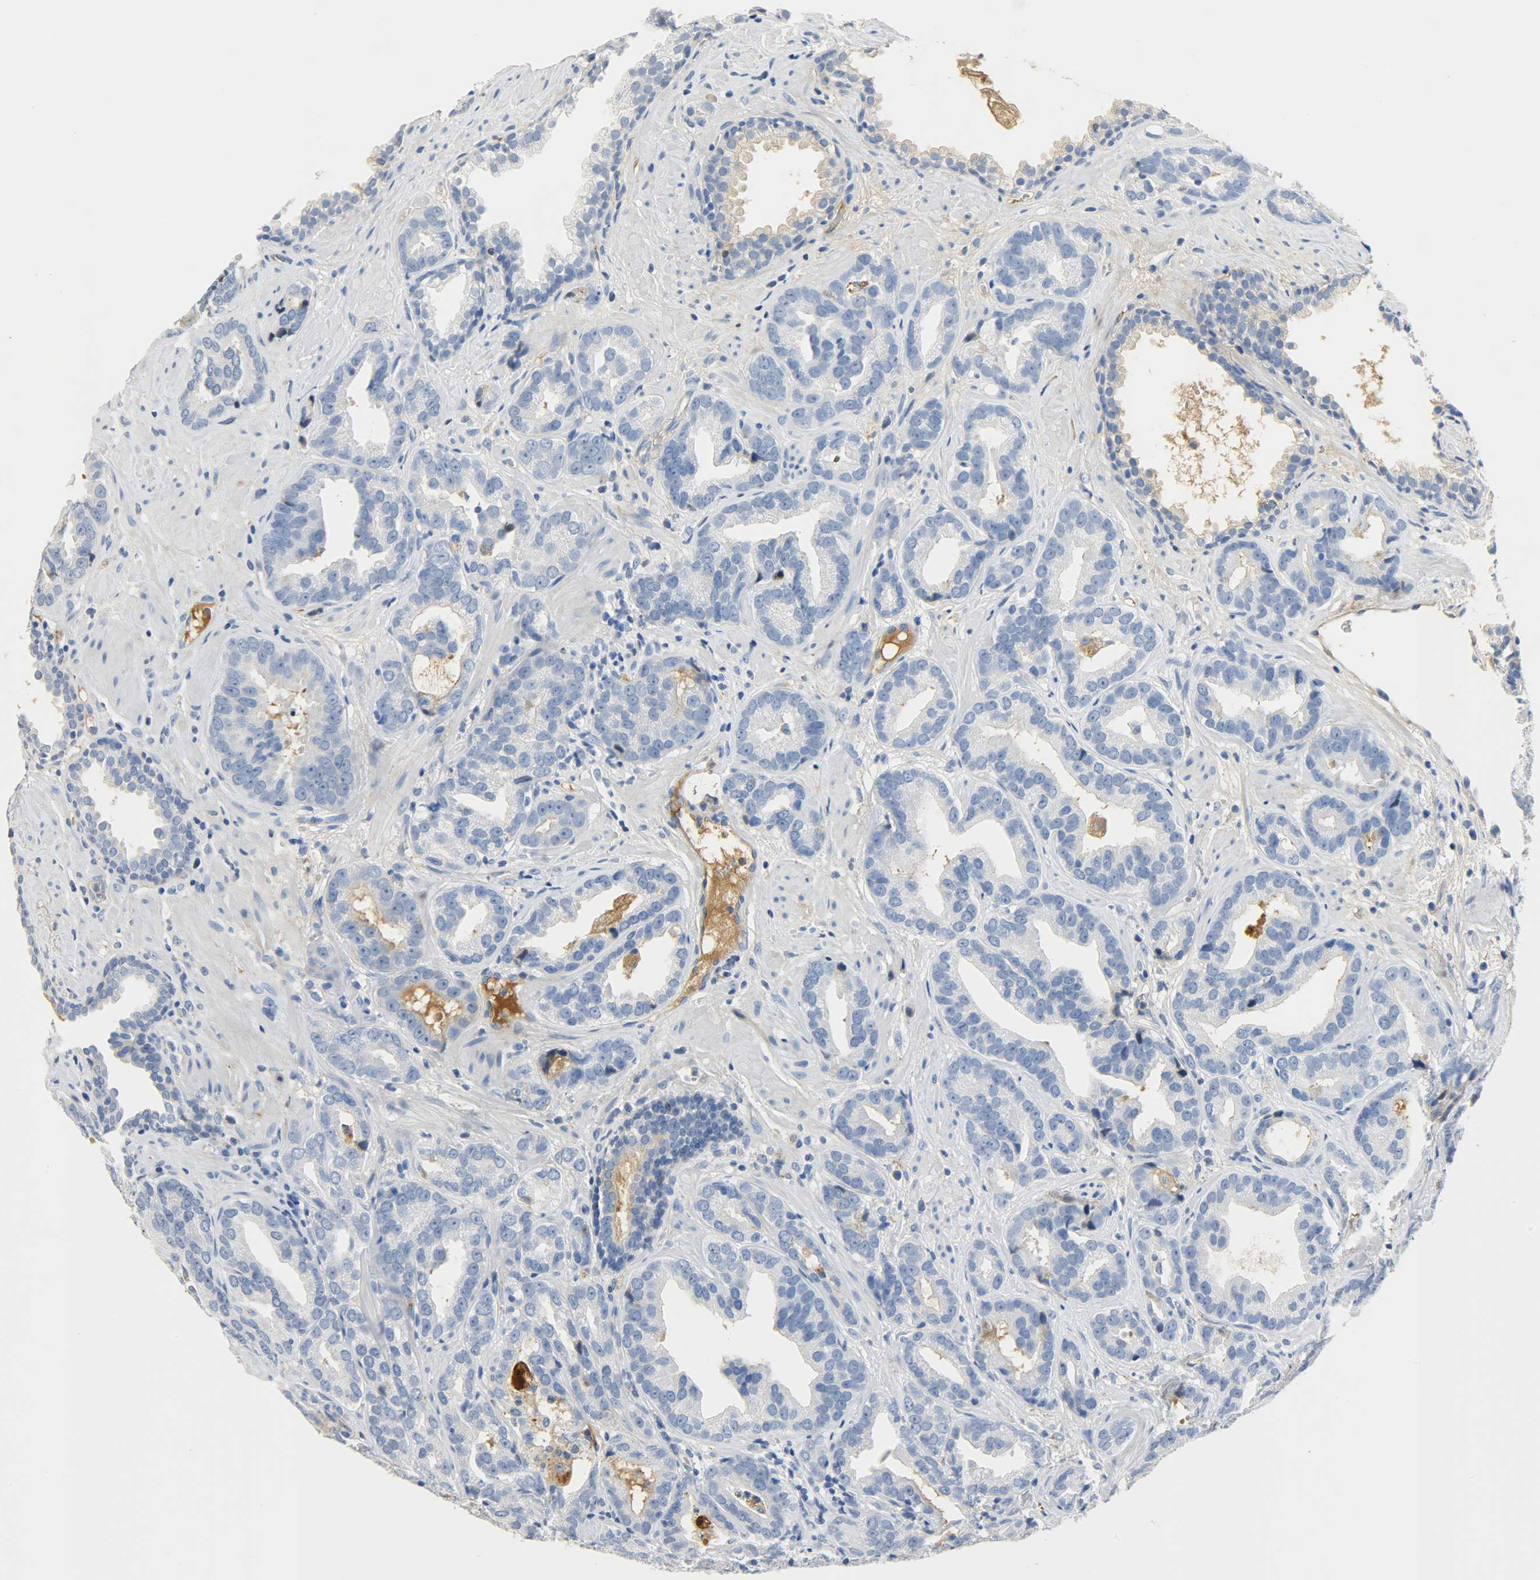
{"staining": {"intensity": "negative", "quantity": "none", "location": "none"}, "tissue": "prostate cancer", "cell_type": "Tumor cells", "image_type": "cancer", "snomed": [{"axis": "morphology", "description": "Adenocarcinoma, Low grade"}, {"axis": "topography", "description": "Prostate"}], "caption": "High magnification brightfield microscopy of prostate cancer (low-grade adenocarcinoma) stained with DAB (brown) and counterstained with hematoxylin (blue): tumor cells show no significant positivity.", "gene": "CRP", "patient": {"sex": "male", "age": 59}}